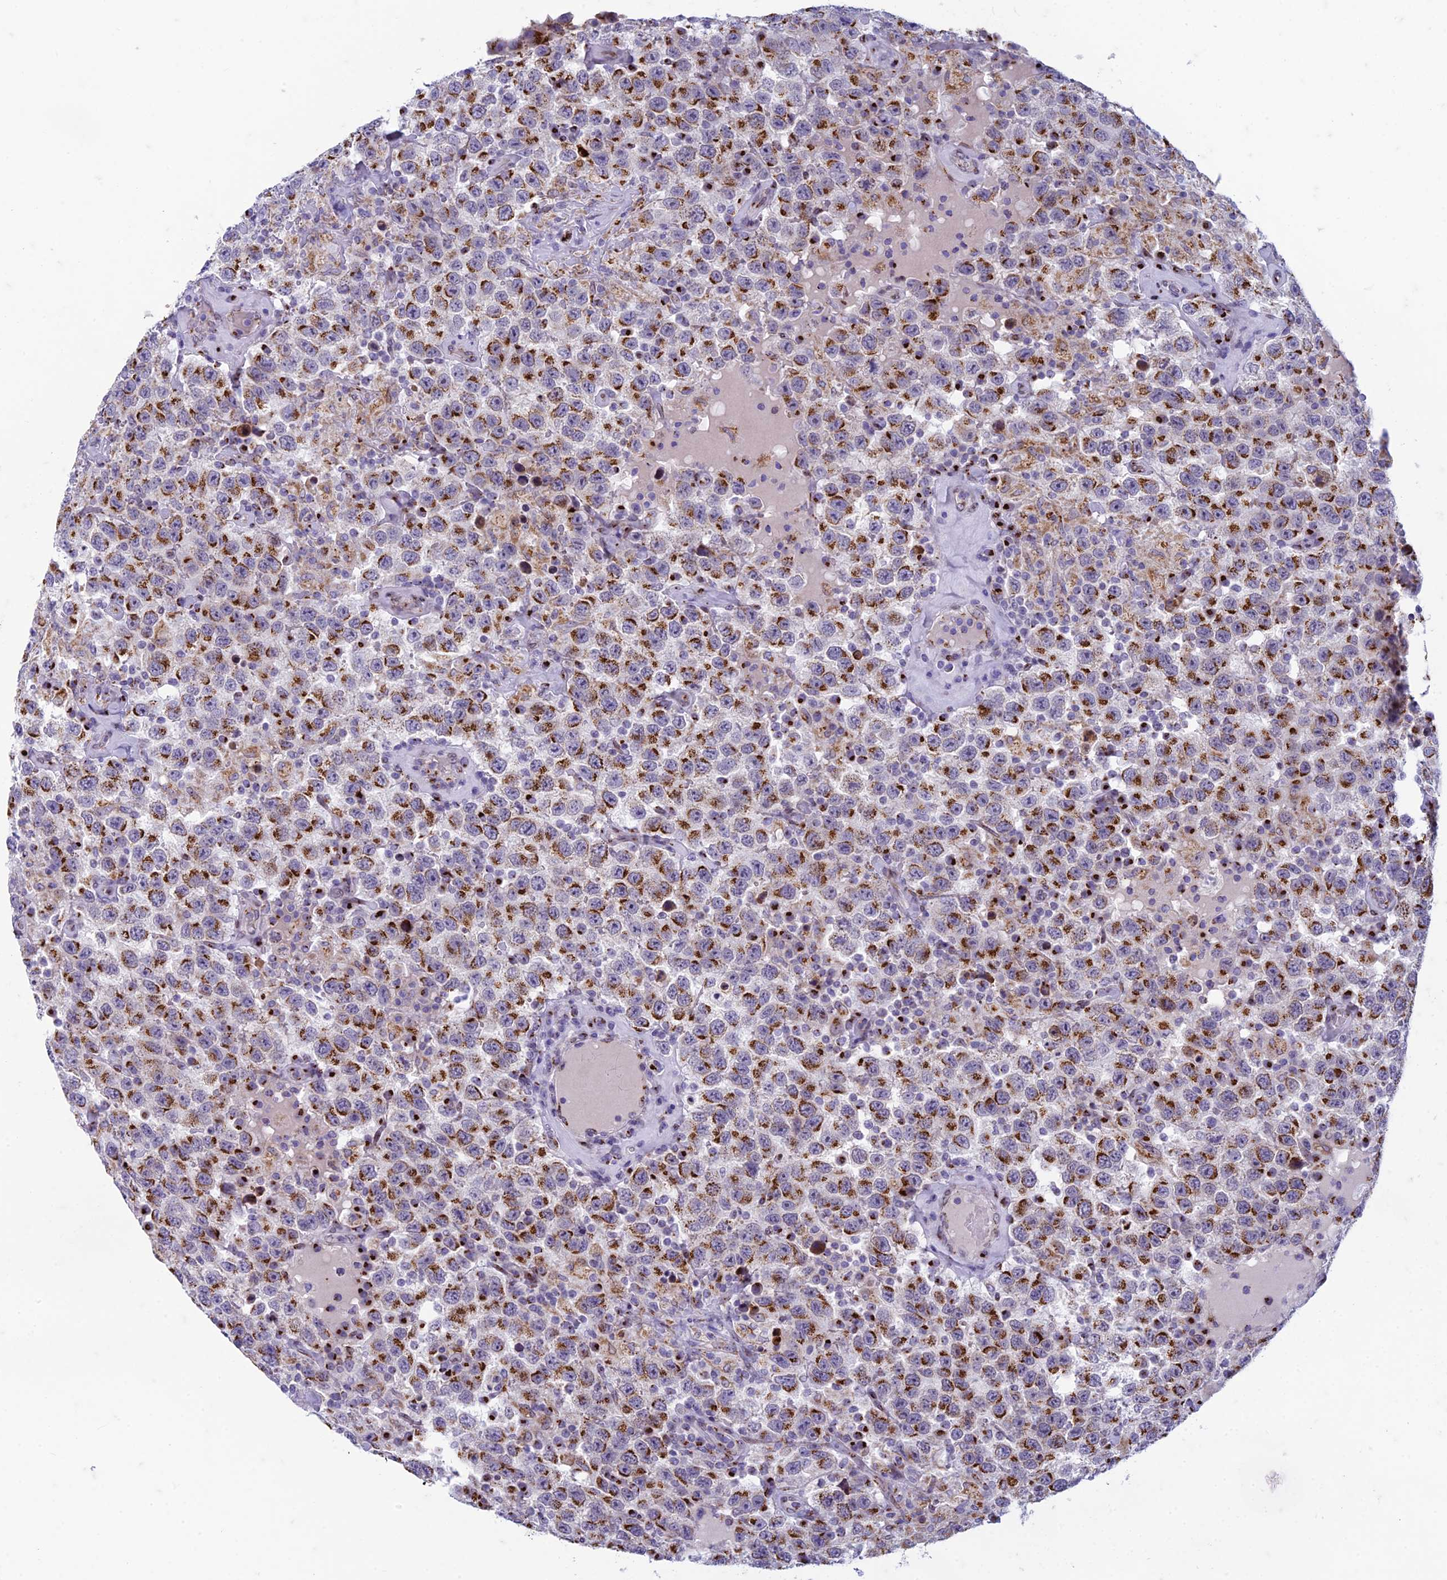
{"staining": {"intensity": "strong", "quantity": ">75%", "location": "cytoplasmic/membranous"}, "tissue": "testis cancer", "cell_type": "Tumor cells", "image_type": "cancer", "snomed": [{"axis": "morphology", "description": "Seminoma, NOS"}, {"axis": "topography", "description": "Testis"}], "caption": "Testis cancer (seminoma) stained with DAB IHC reveals high levels of strong cytoplasmic/membranous positivity in approximately >75% of tumor cells.", "gene": "FAM3C", "patient": {"sex": "male", "age": 41}}